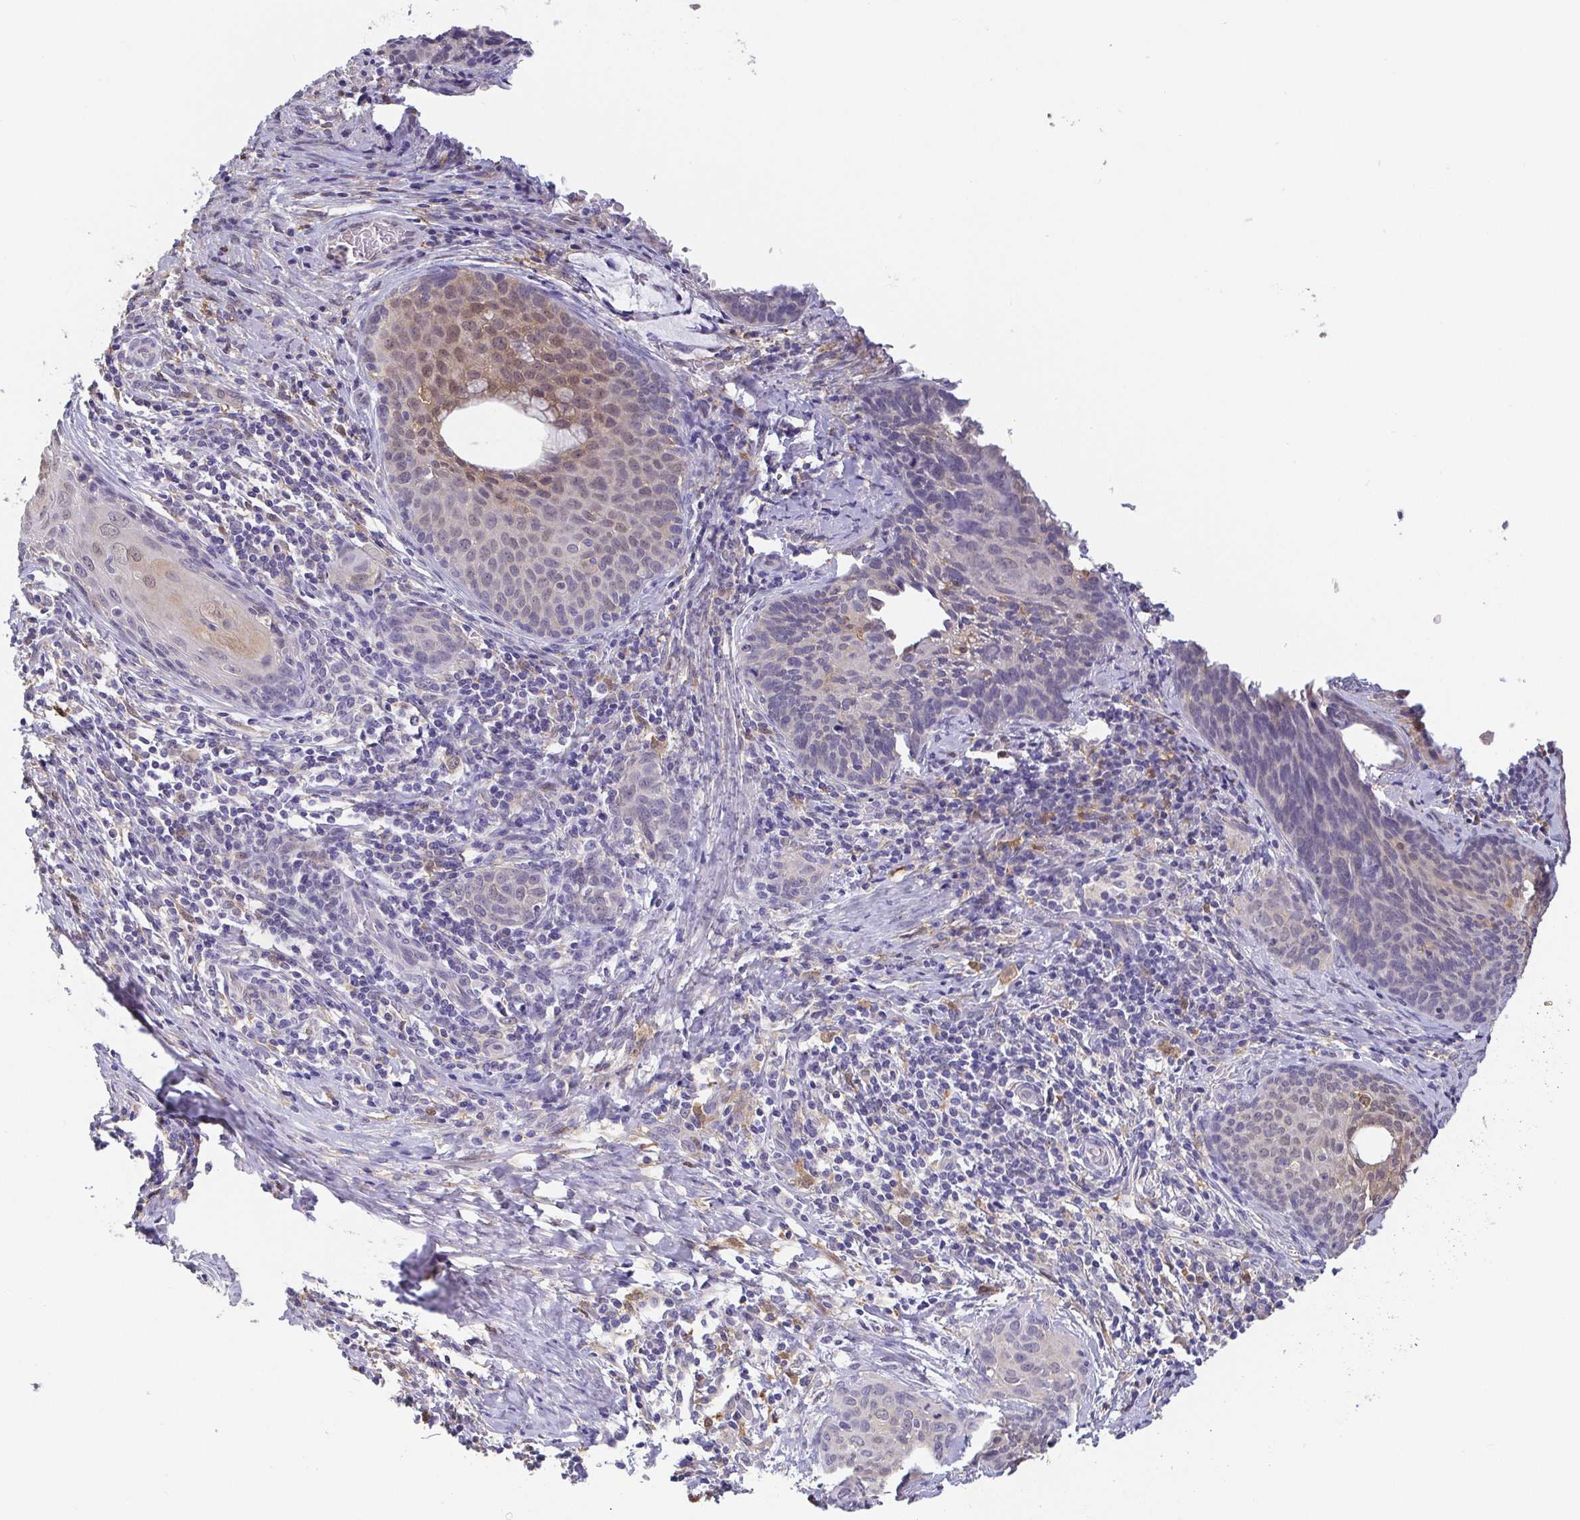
{"staining": {"intensity": "weak", "quantity": "25%-75%", "location": "cytoplasmic/membranous,nuclear"}, "tissue": "cervical cancer", "cell_type": "Tumor cells", "image_type": "cancer", "snomed": [{"axis": "morphology", "description": "Squamous cell carcinoma, NOS"}, {"axis": "morphology", "description": "Adenocarcinoma, NOS"}, {"axis": "topography", "description": "Cervix"}], "caption": "Tumor cells exhibit weak cytoplasmic/membranous and nuclear staining in about 25%-75% of cells in cervical cancer (squamous cell carcinoma).", "gene": "IDH1", "patient": {"sex": "female", "age": 52}}